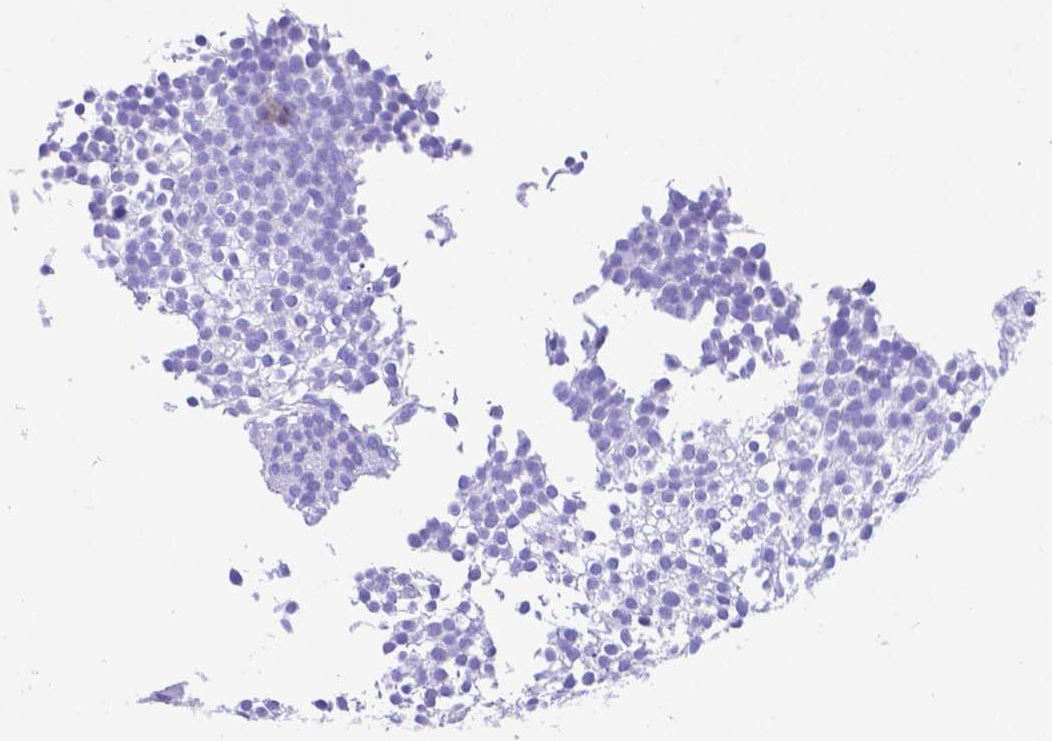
{"staining": {"intensity": "negative", "quantity": "none", "location": "none"}, "tissue": "urothelial cancer", "cell_type": "Tumor cells", "image_type": "cancer", "snomed": [{"axis": "morphology", "description": "Urothelial carcinoma, Low grade"}, {"axis": "topography", "description": "Urinary bladder"}], "caption": "IHC image of neoplastic tissue: human urothelial carcinoma (low-grade) stained with DAB (3,3'-diaminobenzidine) displays no significant protein positivity in tumor cells.", "gene": "SMR3A", "patient": {"sex": "male", "age": 91}}